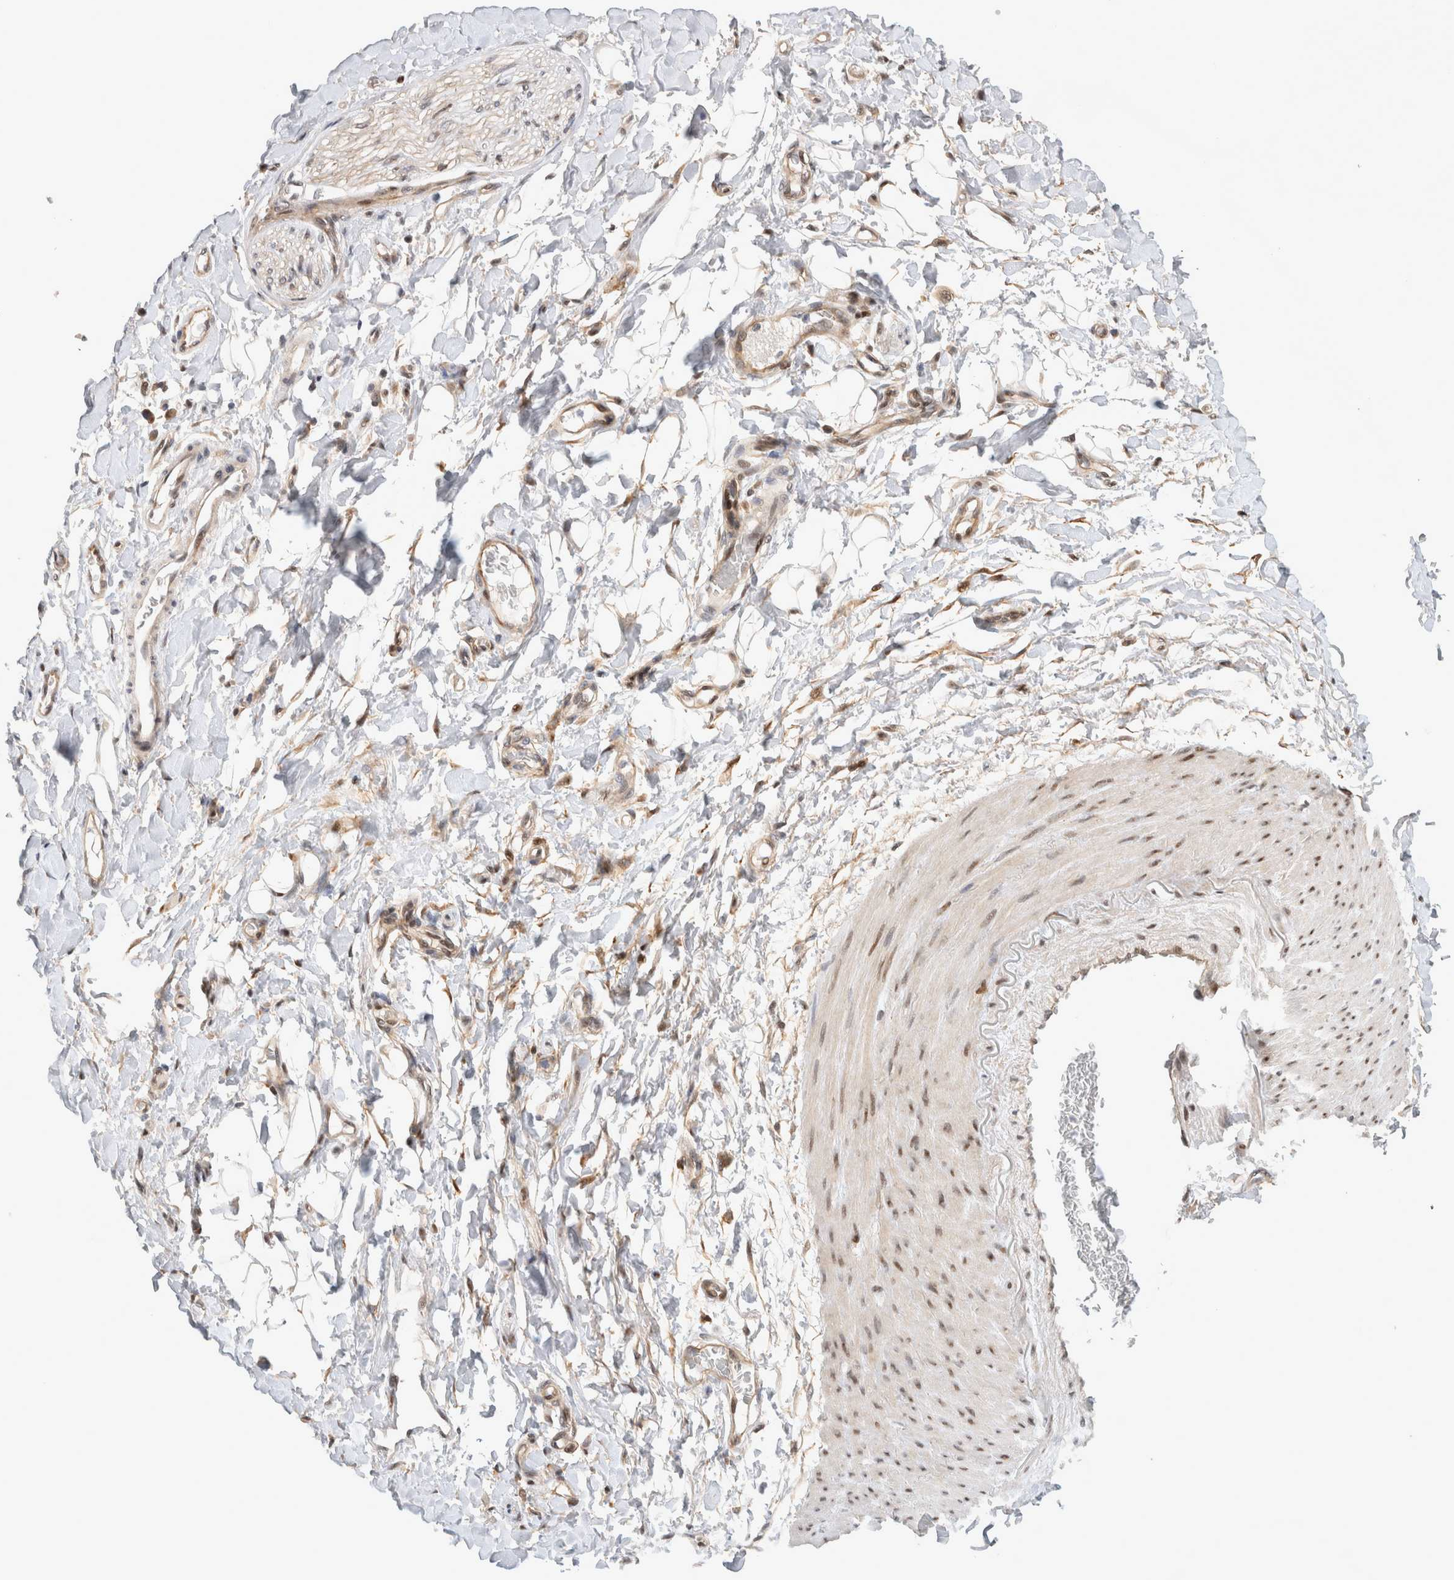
{"staining": {"intensity": "negative", "quantity": "none", "location": "none"}, "tissue": "adipose tissue", "cell_type": "Adipocytes", "image_type": "normal", "snomed": [{"axis": "morphology", "description": "Normal tissue, NOS"}, {"axis": "morphology", "description": "Adenocarcinoma, NOS"}, {"axis": "topography", "description": "Esophagus"}], "caption": "An immunohistochemistry (IHC) image of benign adipose tissue is shown. There is no staining in adipocytes of adipose tissue.", "gene": "TCF4", "patient": {"sex": "male", "age": 62}}